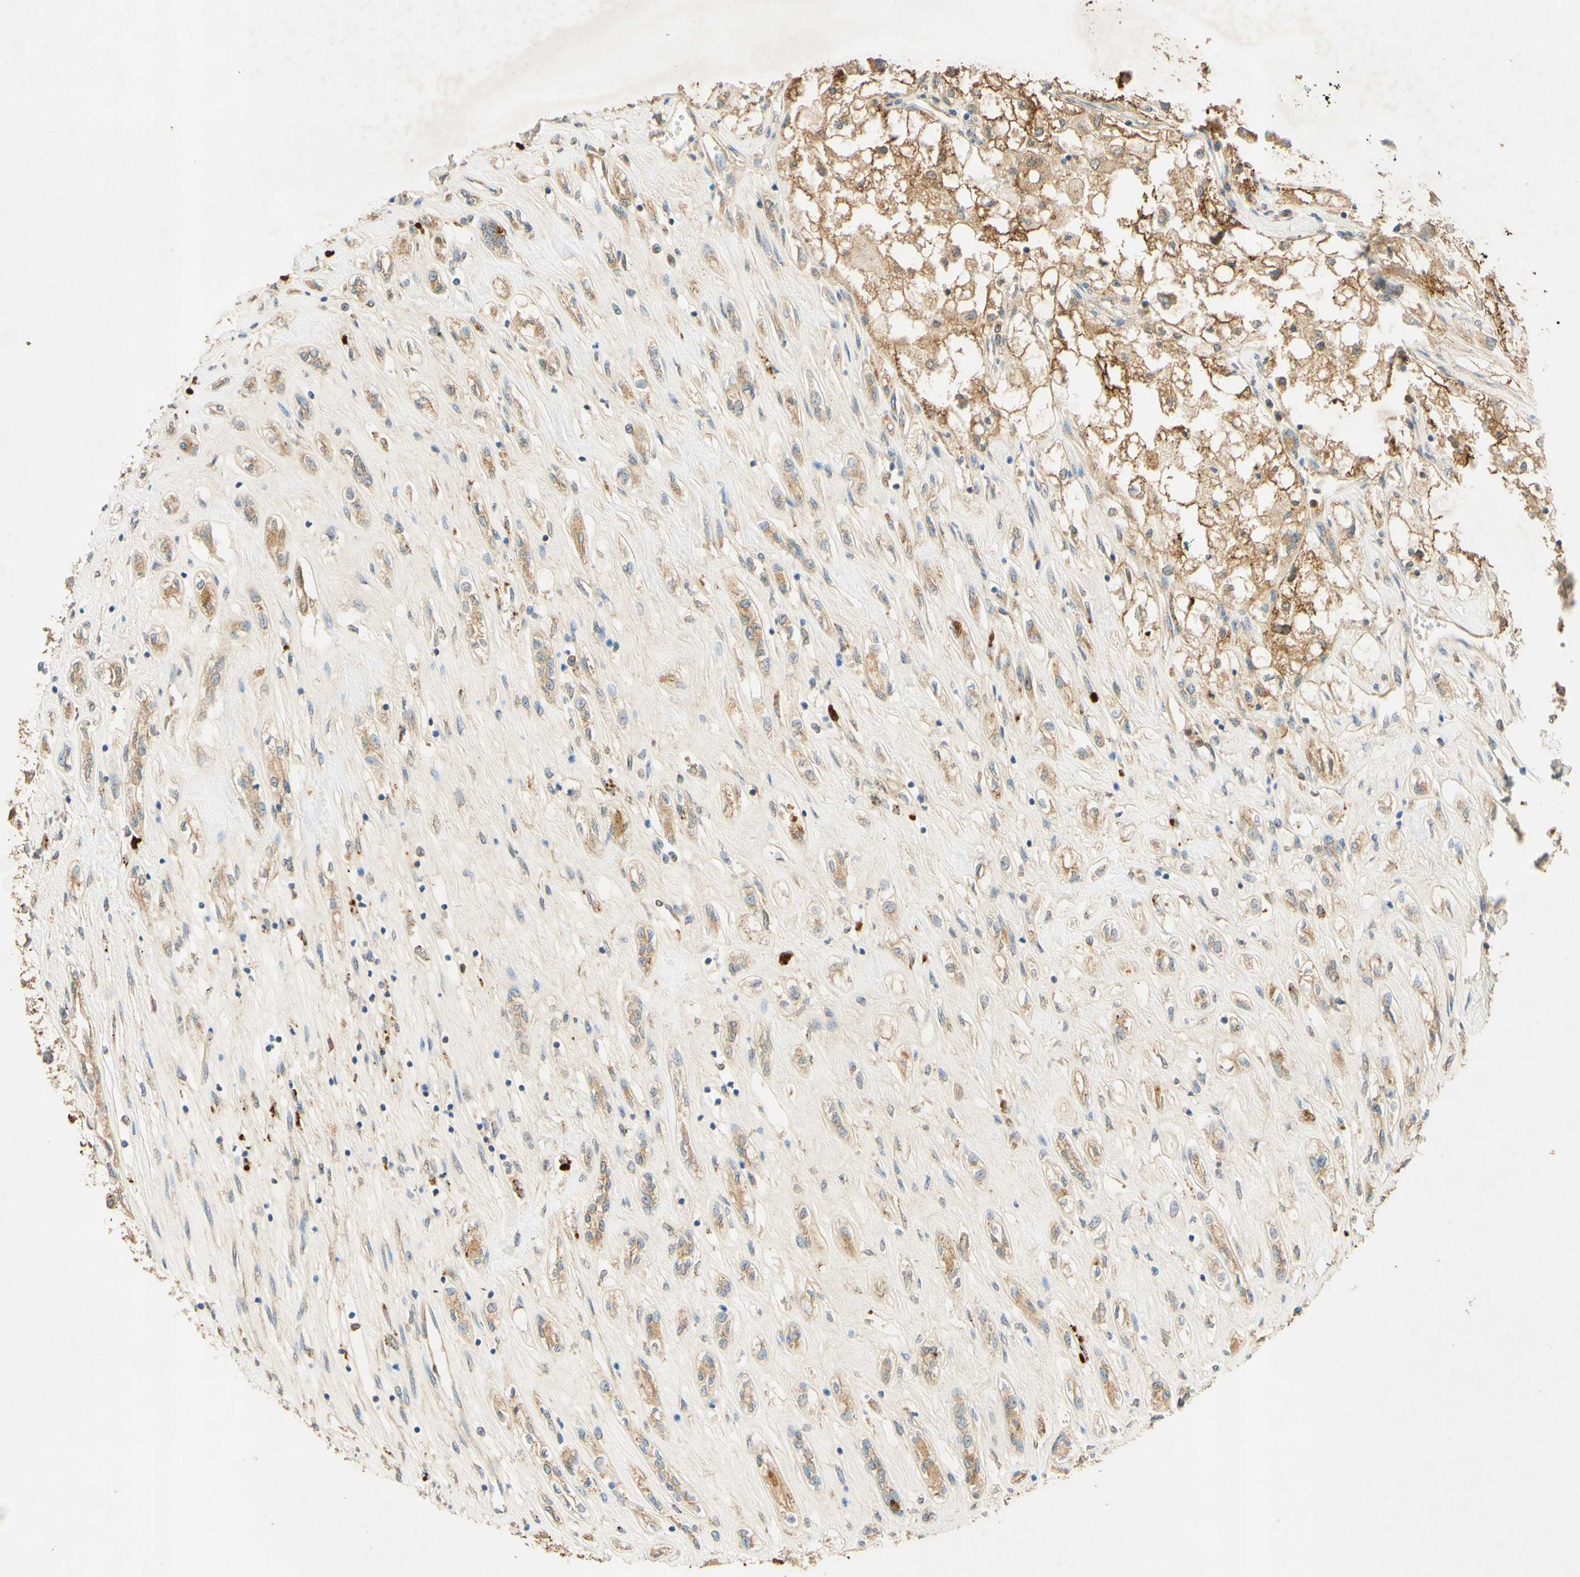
{"staining": {"intensity": "moderate", "quantity": ">75%", "location": "cytoplasmic/membranous"}, "tissue": "renal cancer", "cell_type": "Tumor cells", "image_type": "cancer", "snomed": [{"axis": "morphology", "description": "Adenocarcinoma, NOS"}, {"axis": "topography", "description": "Kidney"}], "caption": "A histopathology image of adenocarcinoma (renal) stained for a protein demonstrates moderate cytoplasmic/membranous brown staining in tumor cells. The protein of interest is shown in brown color, while the nuclei are stained blue.", "gene": "ENTREP2", "patient": {"sex": "female", "age": 70}}